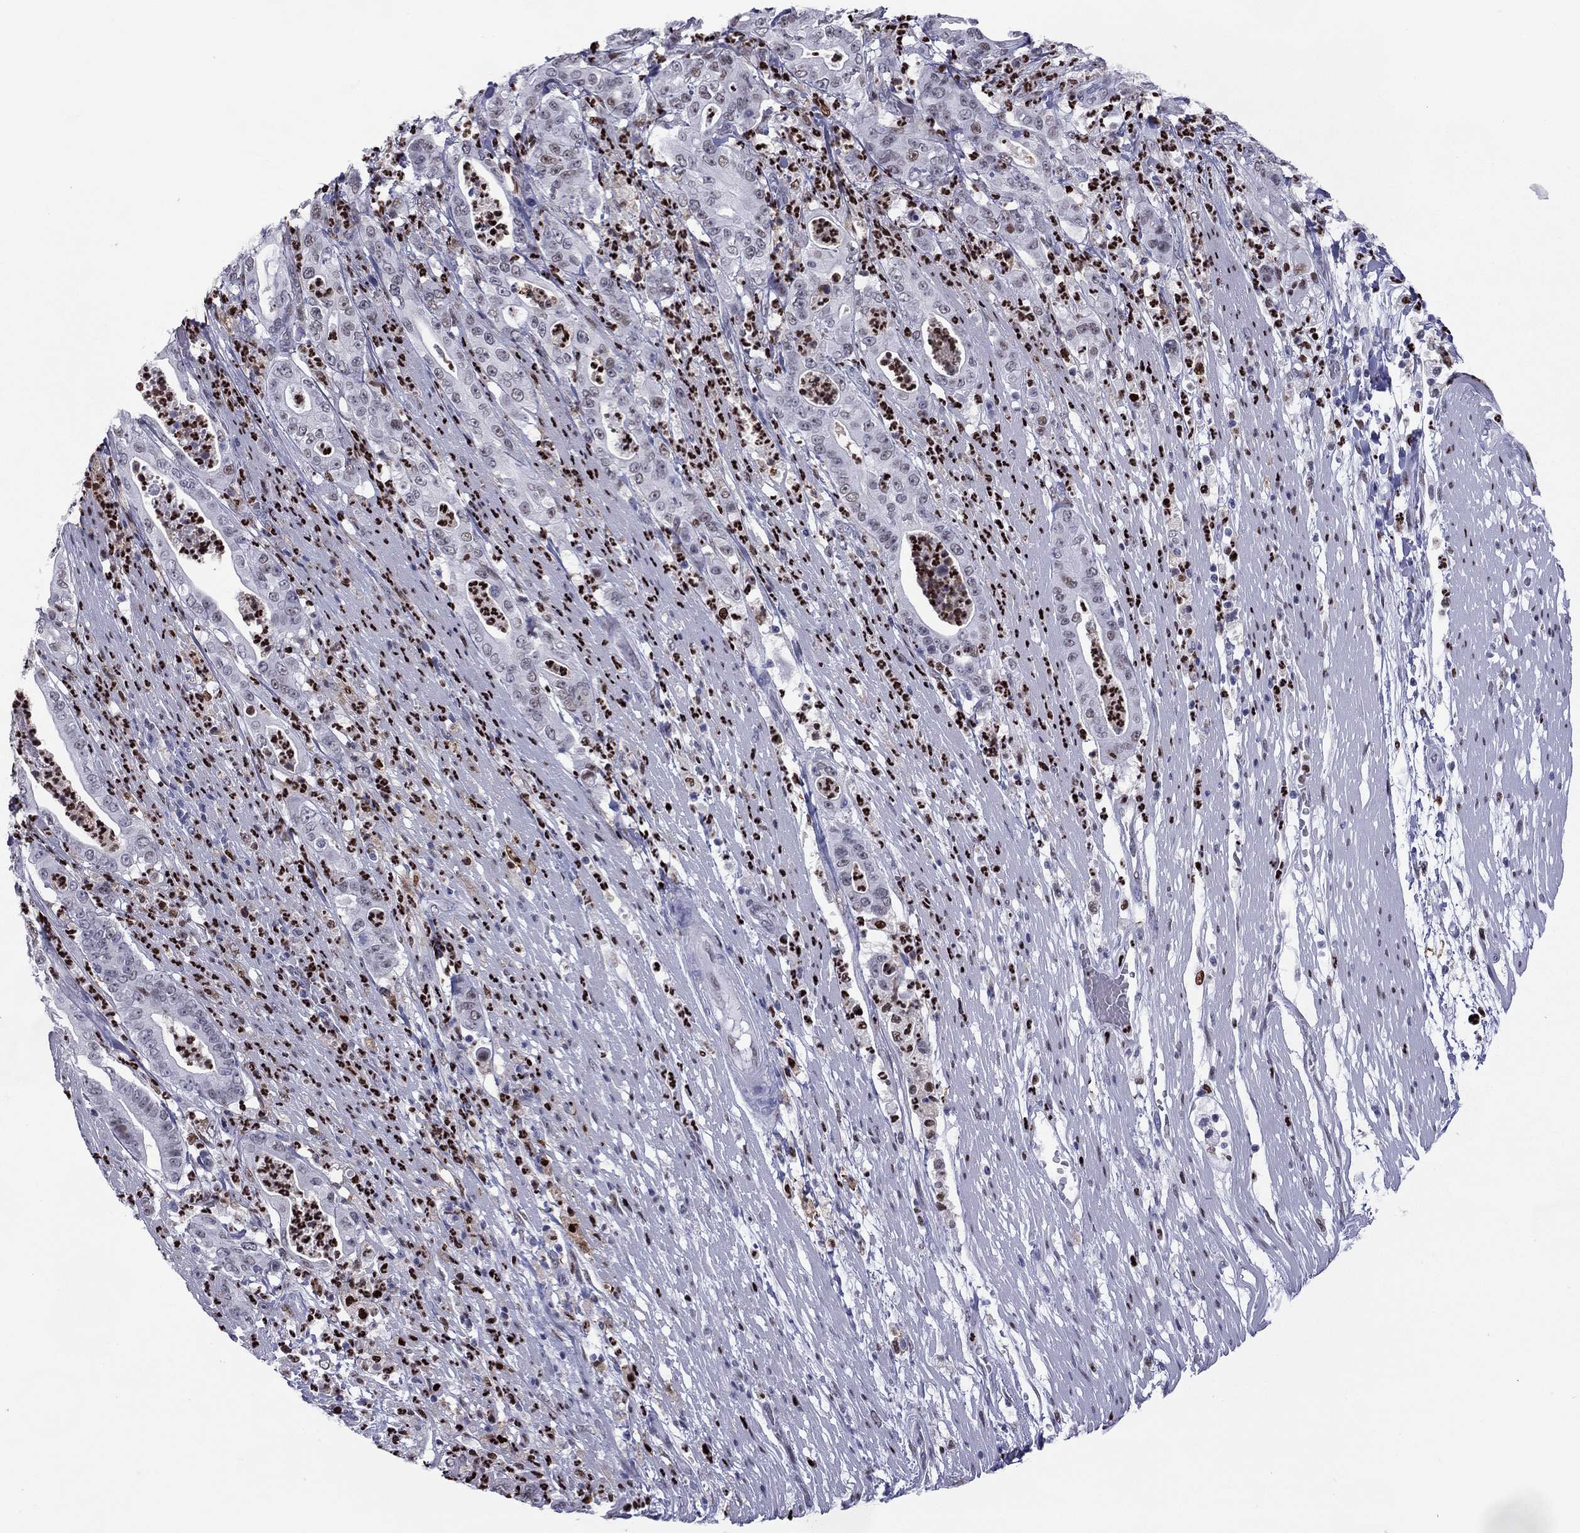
{"staining": {"intensity": "negative", "quantity": "none", "location": "none"}, "tissue": "pancreatic cancer", "cell_type": "Tumor cells", "image_type": "cancer", "snomed": [{"axis": "morphology", "description": "Adenocarcinoma, NOS"}, {"axis": "topography", "description": "Pancreas"}], "caption": "DAB (3,3'-diaminobenzidine) immunohistochemical staining of human pancreatic adenocarcinoma displays no significant staining in tumor cells.", "gene": "PCGF3", "patient": {"sex": "male", "age": 71}}